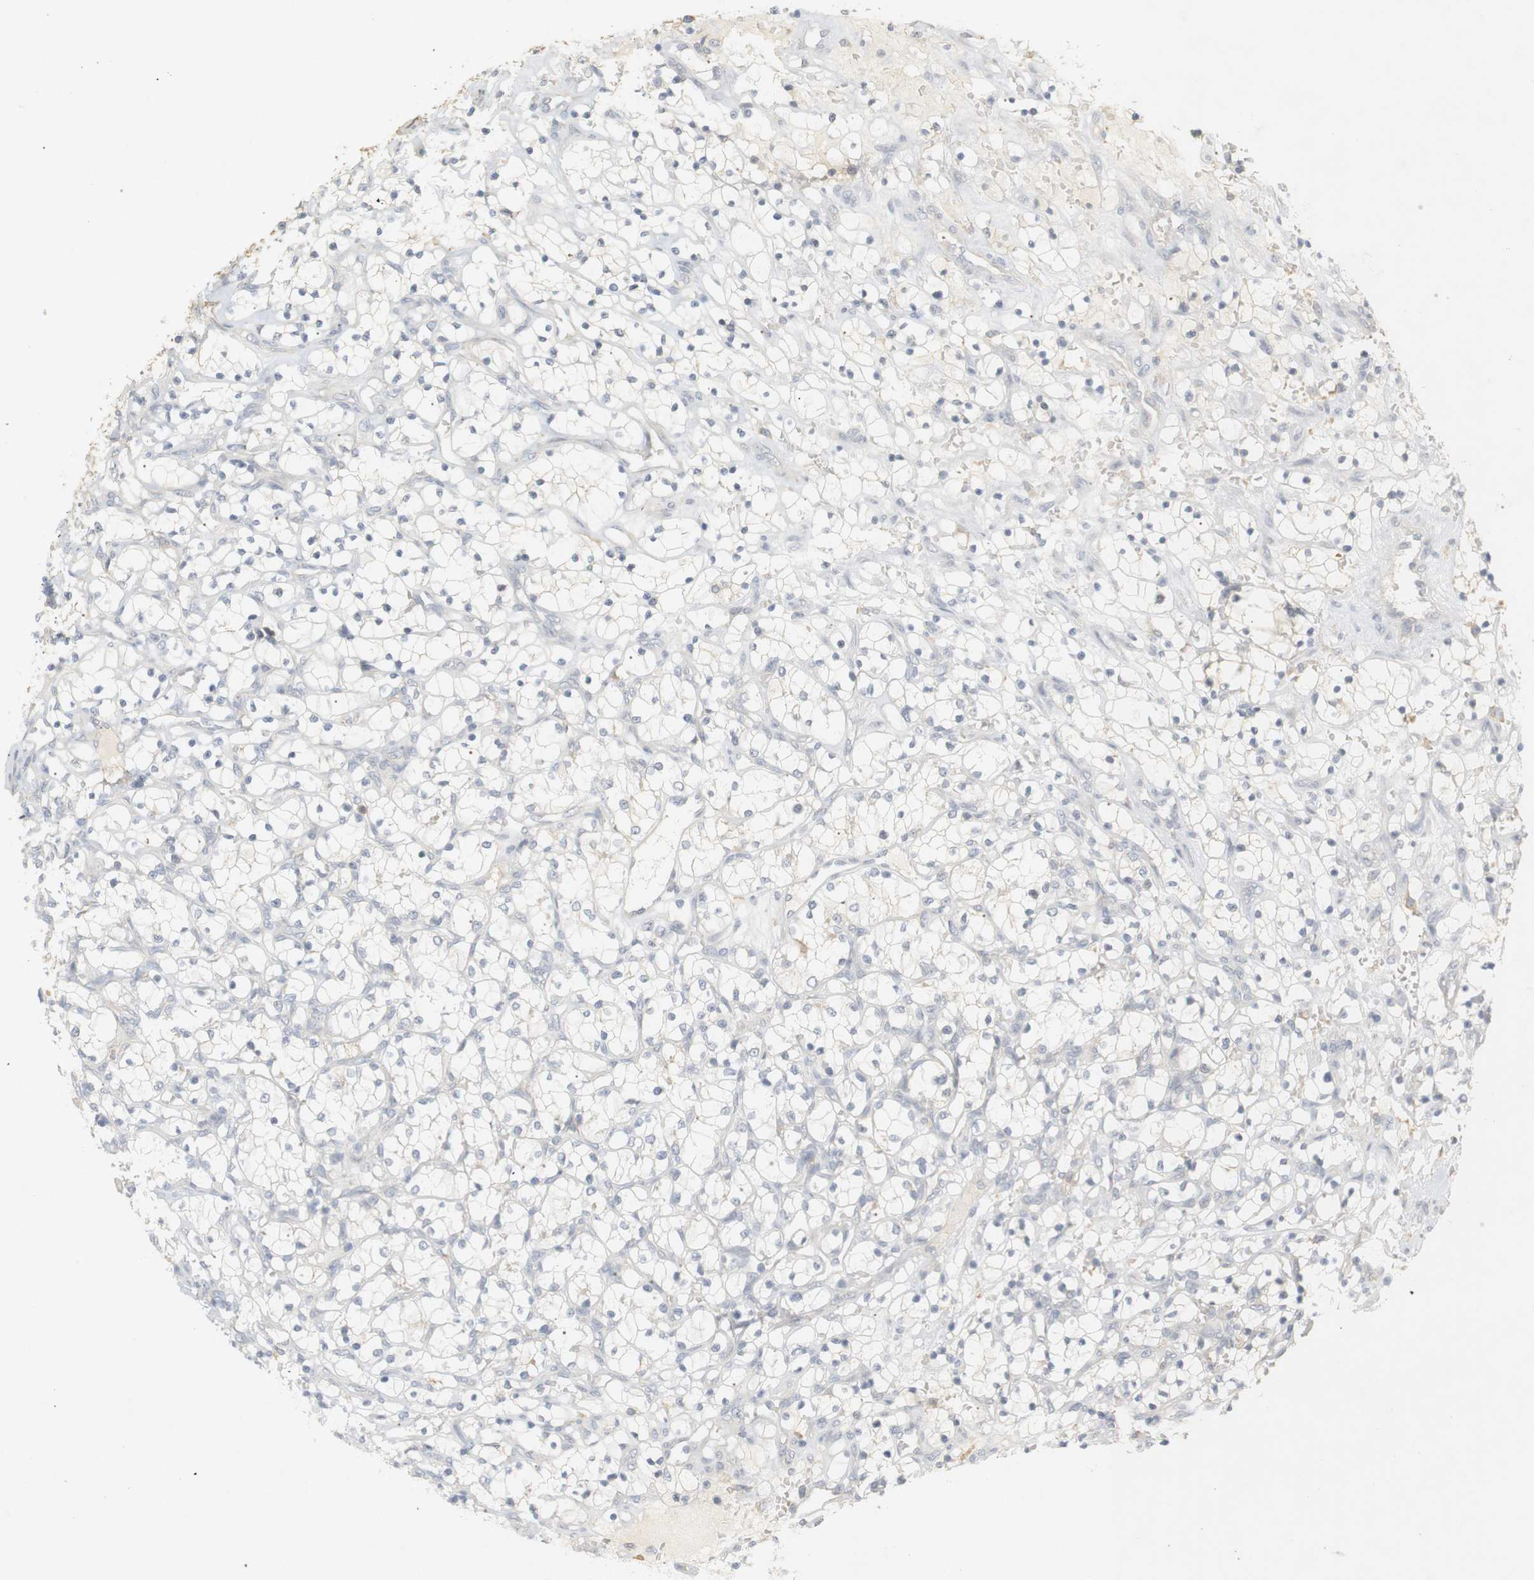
{"staining": {"intensity": "negative", "quantity": "none", "location": "none"}, "tissue": "renal cancer", "cell_type": "Tumor cells", "image_type": "cancer", "snomed": [{"axis": "morphology", "description": "Adenocarcinoma, NOS"}, {"axis": "topography", "description": "Kidney"}], "caption": "A photomicrograph of renal adenocarcinoma stained for a protein displays no brown staining in tumor cells.", "gene": "RTN3", "patient": {"sex": "female", "age": 69}}